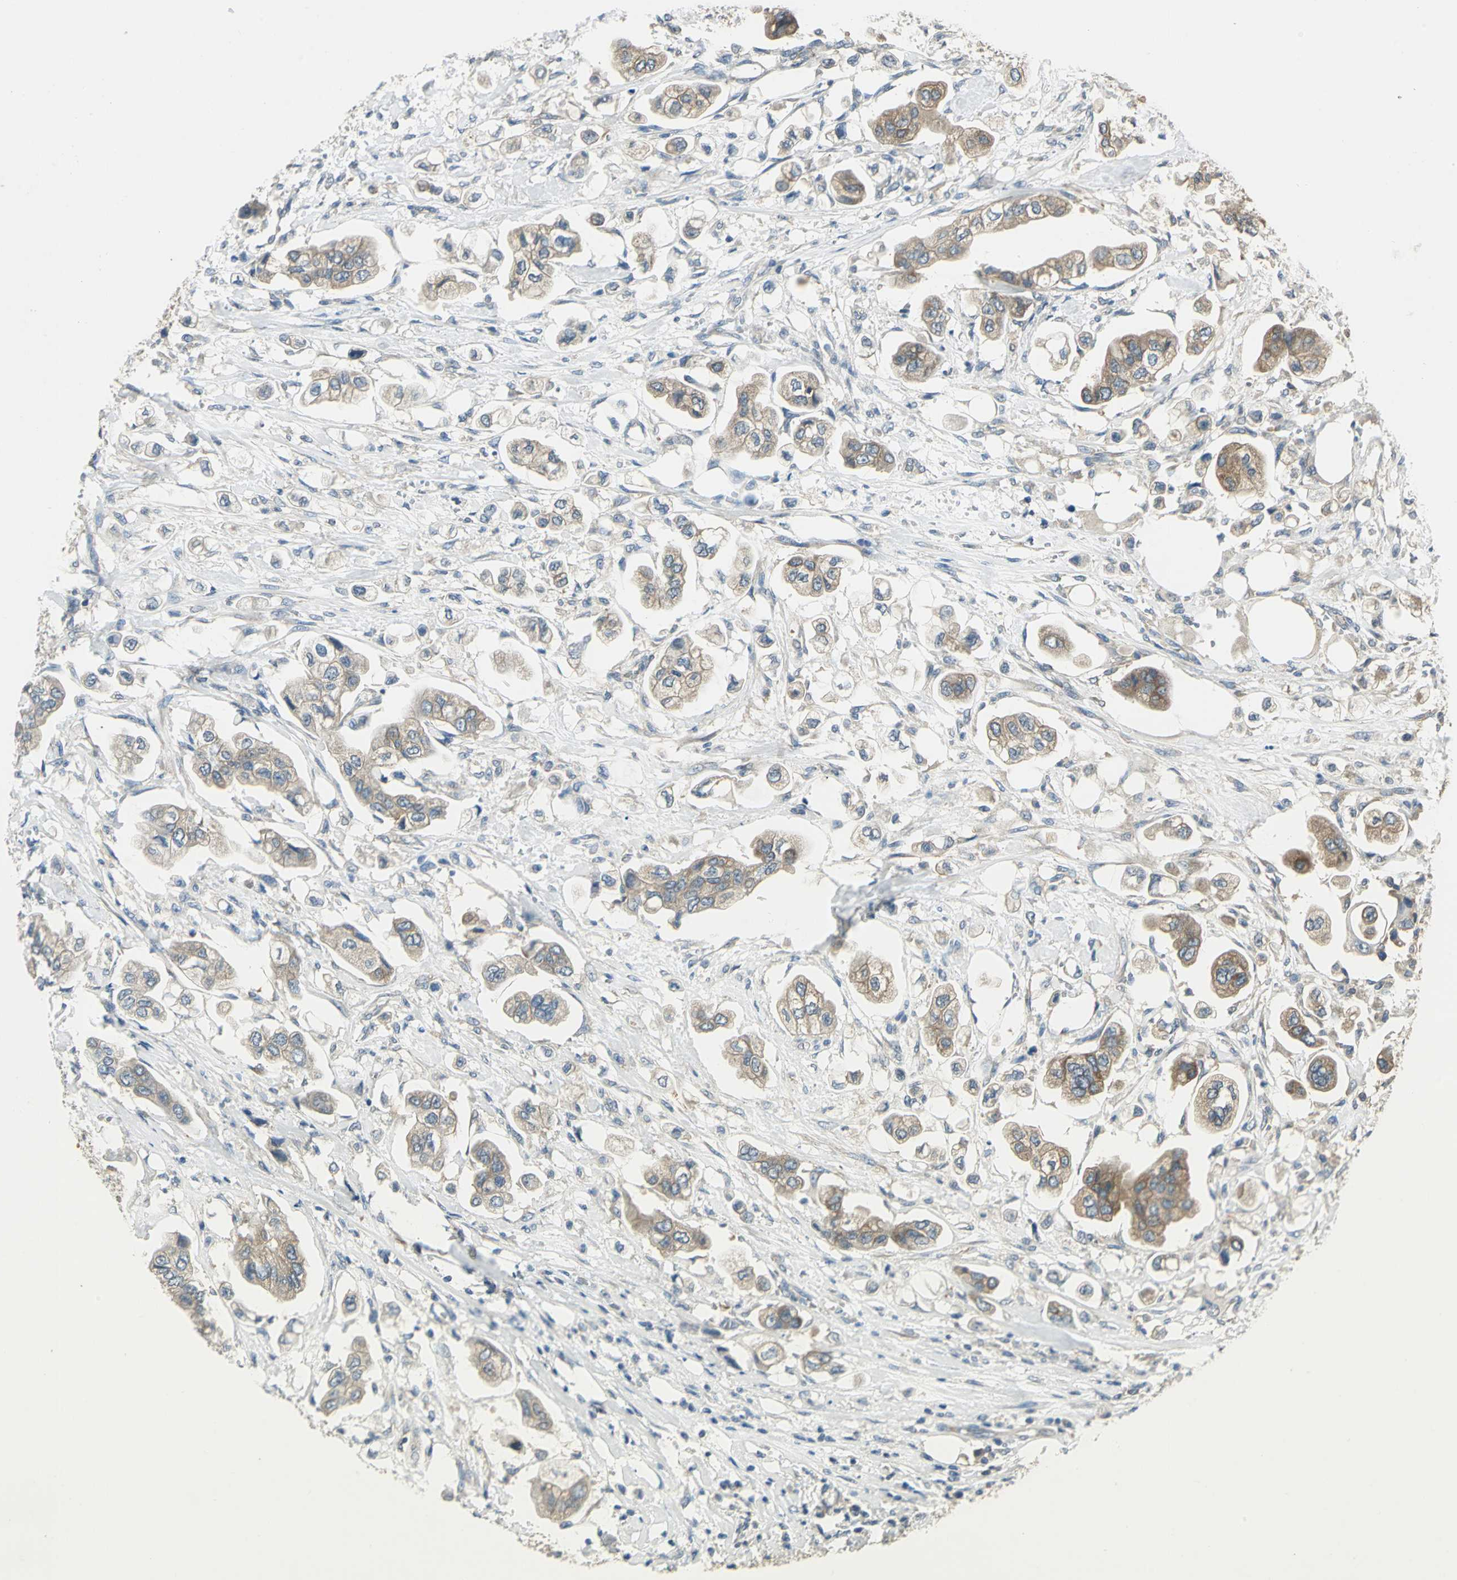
{"staining": {"intensity": "moderate", "quantity": ">75%", "location": "cytoplasmic/membranous"}, "tissue": "stomach cancer", "cell_type": "Tumor cells", "image_type": "cancer", "snomed": [{"axis": "morphology", "description": "Adenocarcinoma, NOS"}, {"axis": "topography", "description": "Stomach"}], "caption": "Stomach cancer stained with a protein marker exhibits moderate staining in tumor cells.", "gene": "SHC2", "patient": {"sex": "male", "age": 62}}